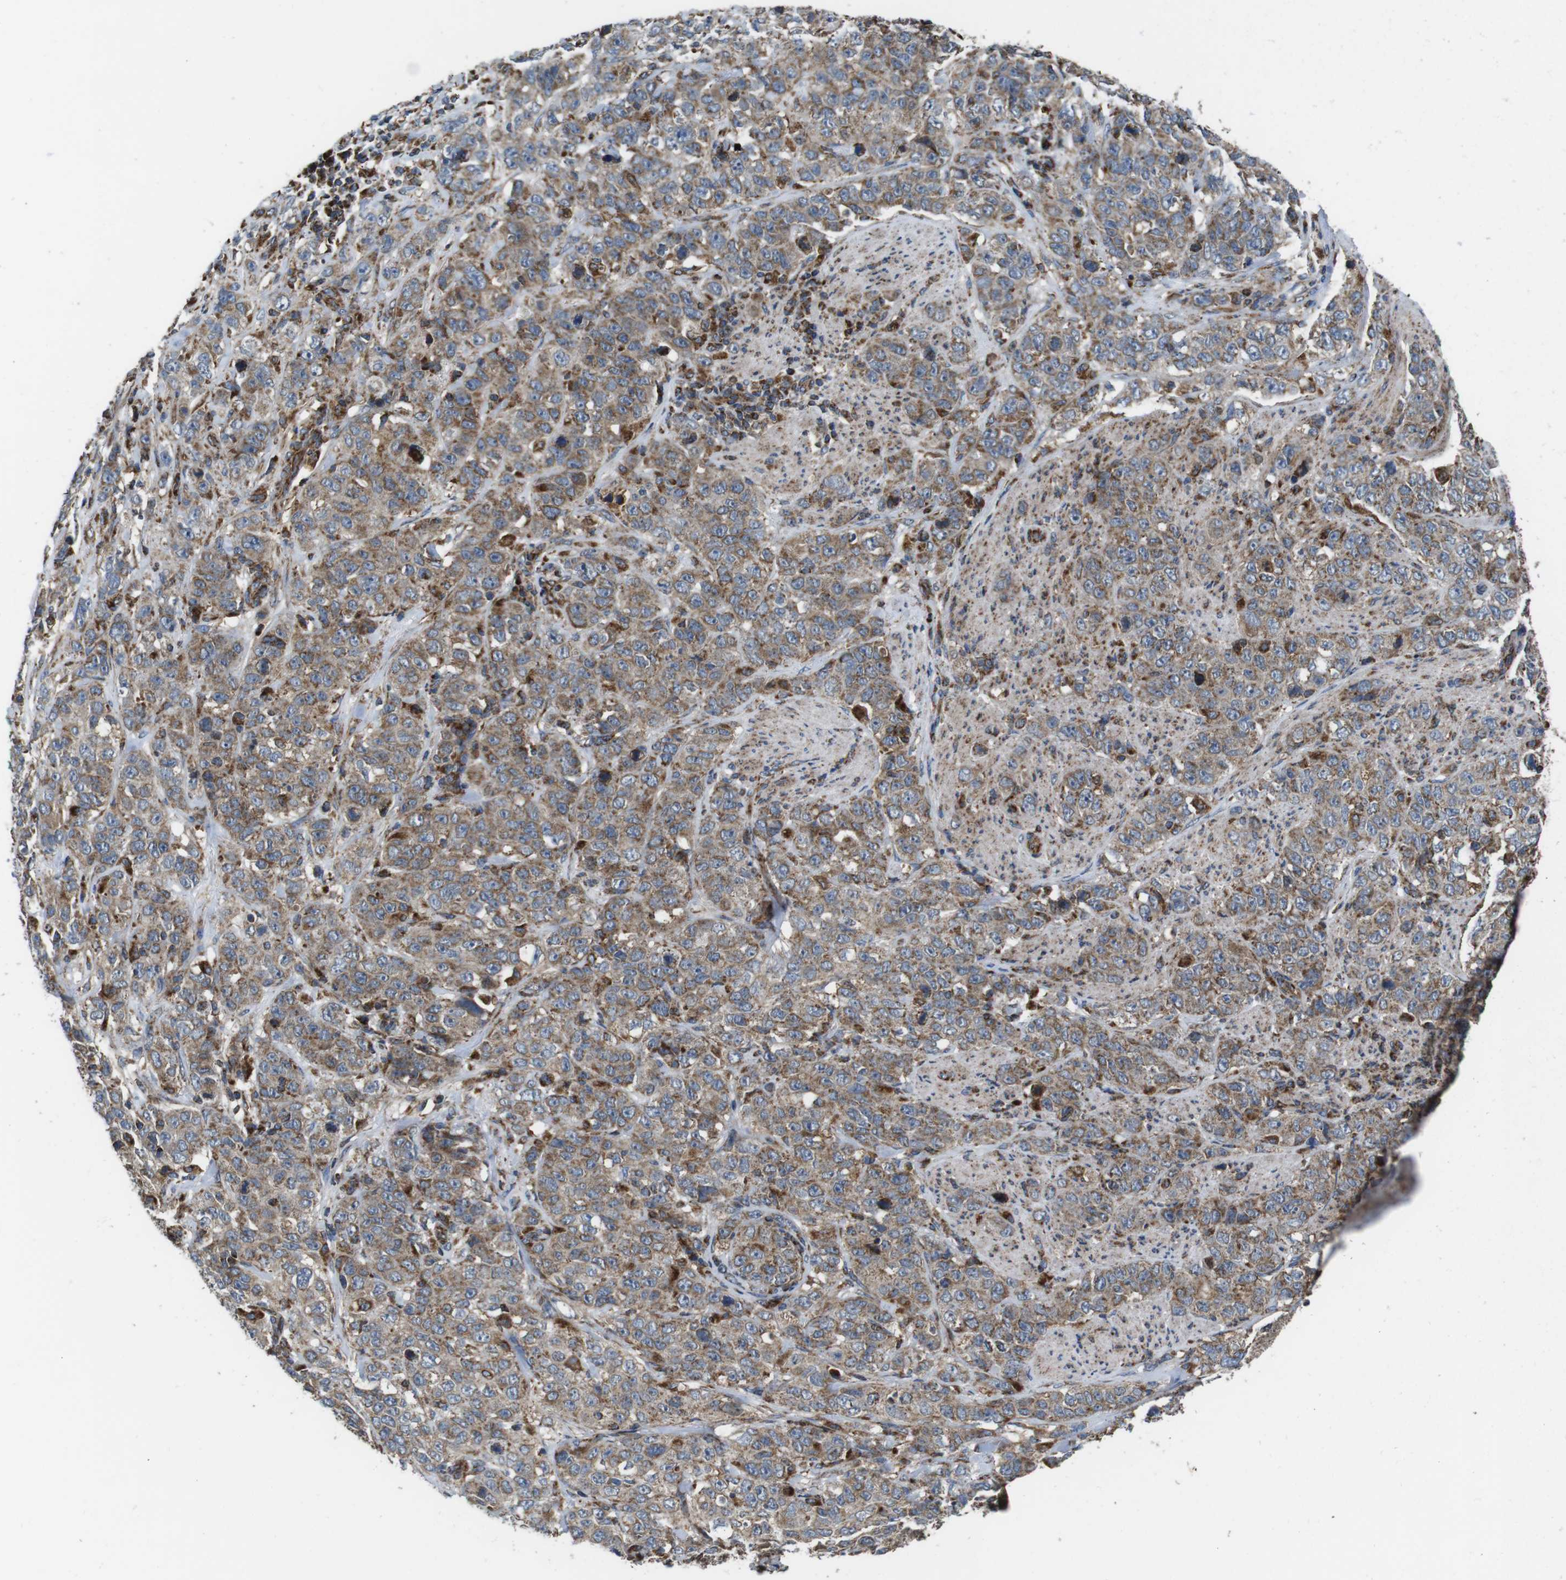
{"staining": {"intensity": "weak", "quantity": "25%-75%", "location": "cytoplasmic/membranous"}, "tissue": "stomach cancer", "cell_type": "Tumor cells", "image_type": "cancer", "snomed": [{"axis": "morphology", "description": "Adenocarcinoma, NOS"}, {"axis": "topography", "description": "Stomach"}], "caption": "This is an image of immunohistochemistry staining of stomach adenocarcinoma, which shows weak expression in the cytoplasmic/membranous of tumor cells.", "gene": "HK1", "patient": {"sex": "male", "age": 48}}